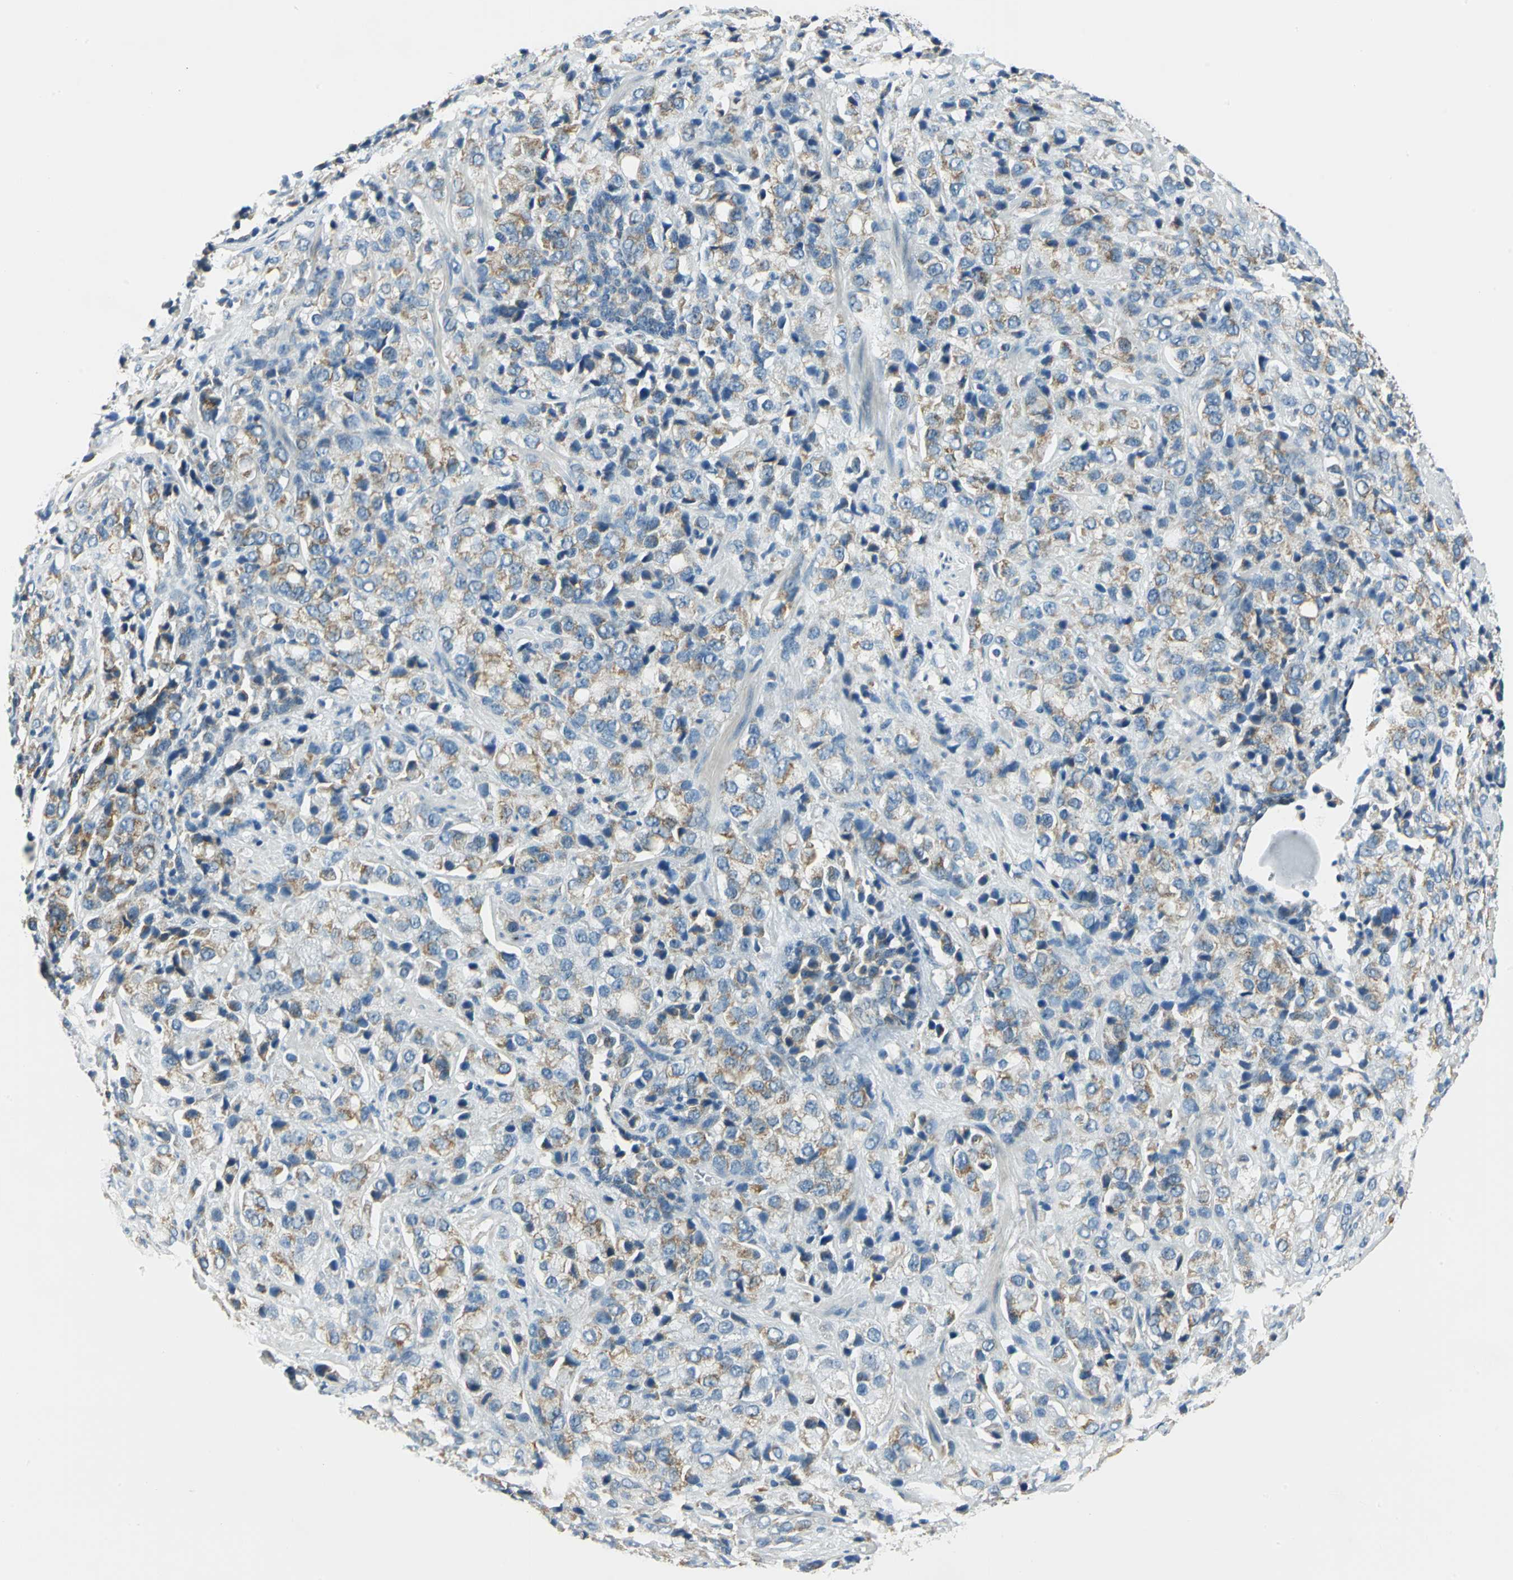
{"staining": {"intensity": "moderate", "quantity": "25%-75%", "location": "cytoplasmic/membranous"}, "tissue": "prostate cancer", "cell_type": "Tumor cells", "image_type": "cancer", "snomed": [{"axis": "morphology", "description": "Adenocarcinoma, High grade"}, {"axis": "topography", "description": "Prostate"}], "caption": "Tumor cells demonstrate medium levels of moderate cytoplasmic/membranous expression in about 25%-75% of cells in human prostate high-grade adenocarcinoma. The staining was performed using DAB (3,3'-diaminobenzidine) to visualize the protein expression in brown, while the nuclei were stained in blue with hematoxylin (Magnification: 20x).", "gene": "ACADM", "patient": {"sex": "male", "age": 70}}